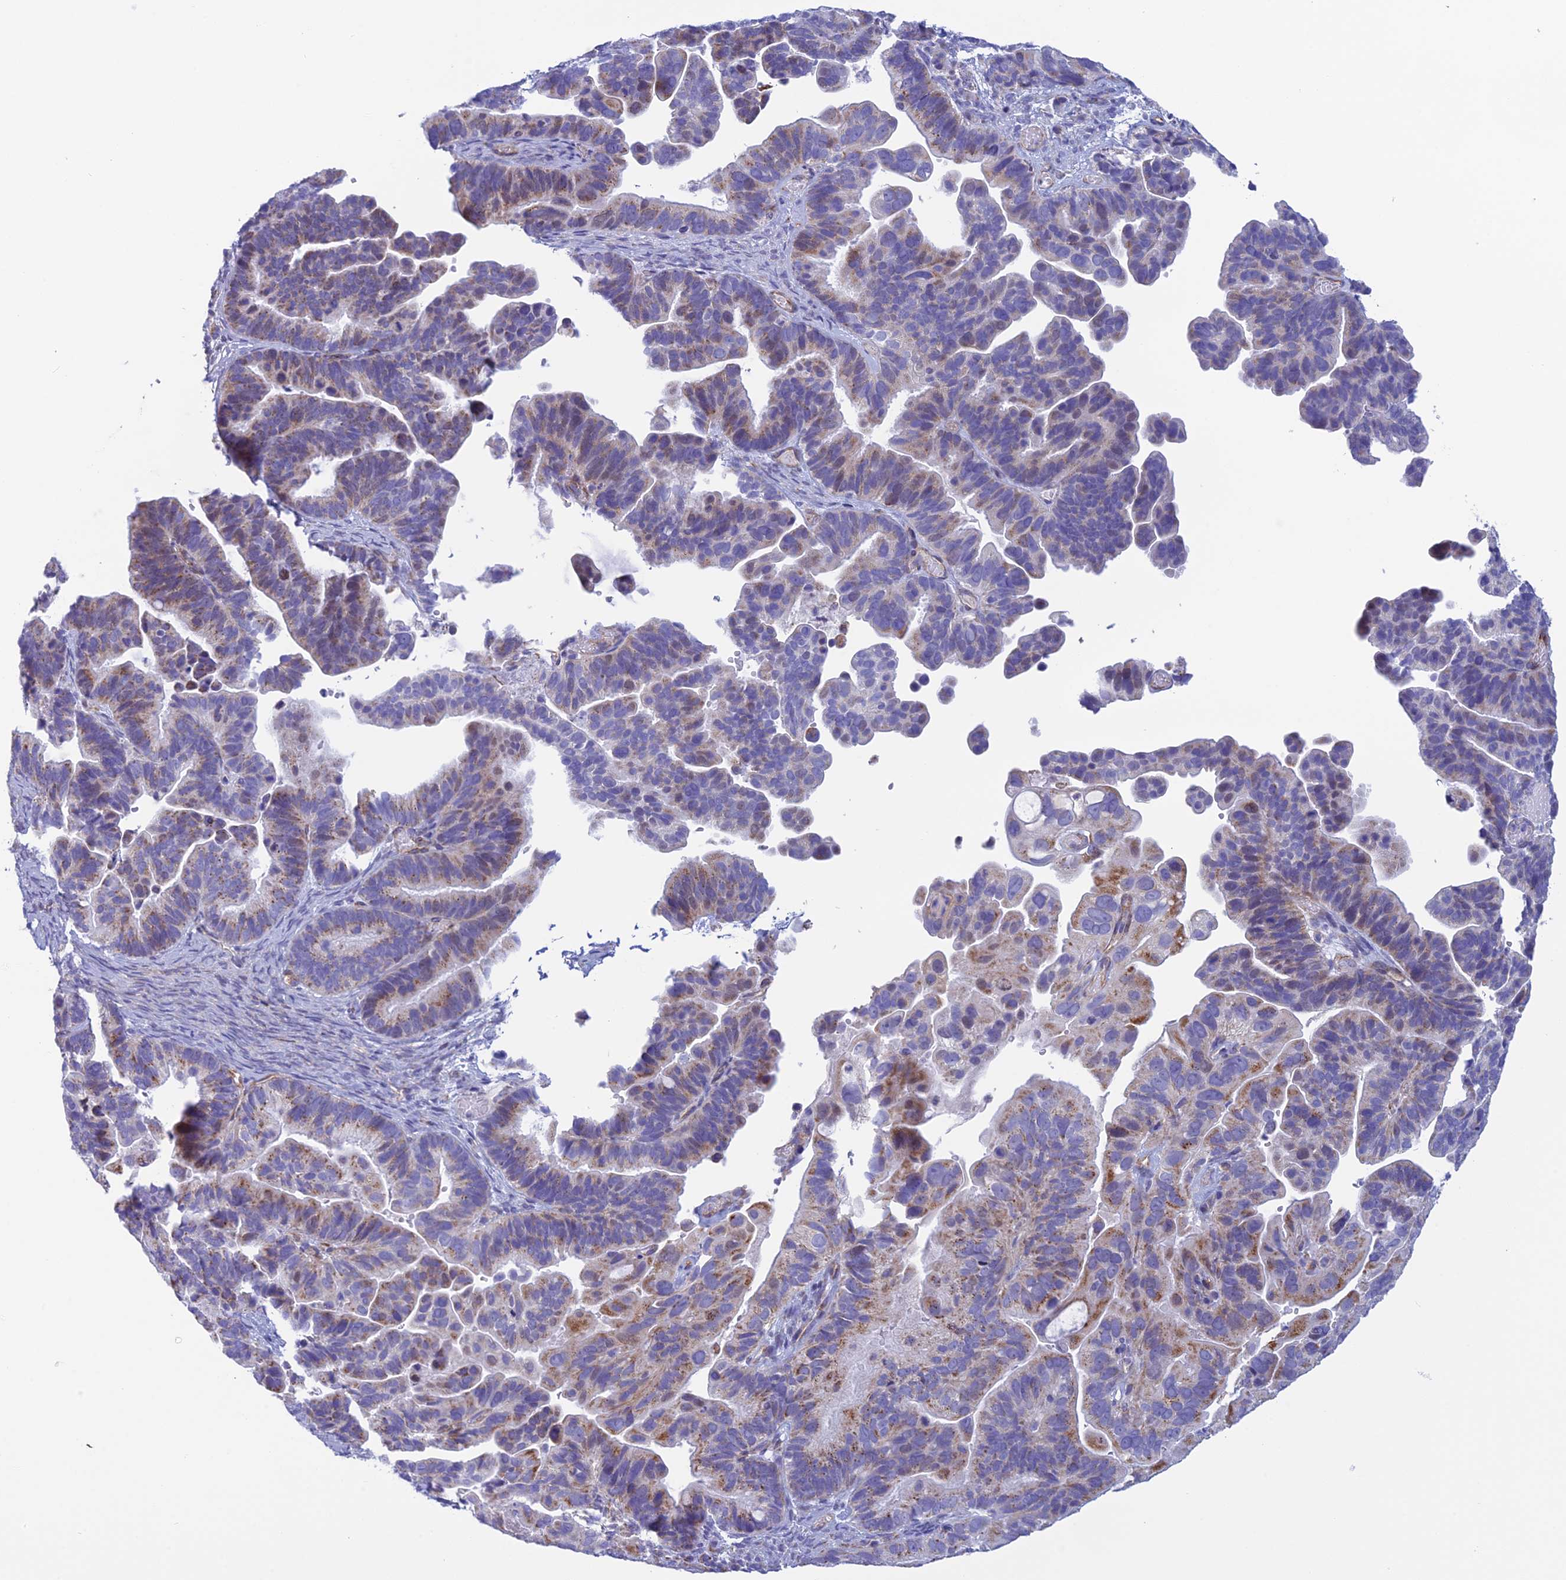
{"staining": {"intensity": "moderate", "quantity": "25%-75%", "location": "cytoplasmic/membranous"}, "tissue": "ovarian cancer", "cell_type": "Tumor cells", "image_type": "cancer", "snomed": [{"axis": "morphology", "description": "Cystadenocarcinoma, serous, NOS"}, {"axis": "topography", "description": "Ovary"}], "caption": "Moderate cytoplasmic/membranous staining is seen in approximately 25%-75% of tumor cells in ovarian cancer (serous cystadenocarcinoma). (brown staining indicates protein expression, while blue staining denotes nuclei).", "gene": "POMGNT1", "patient": {"sex": "female", "age": 56}}